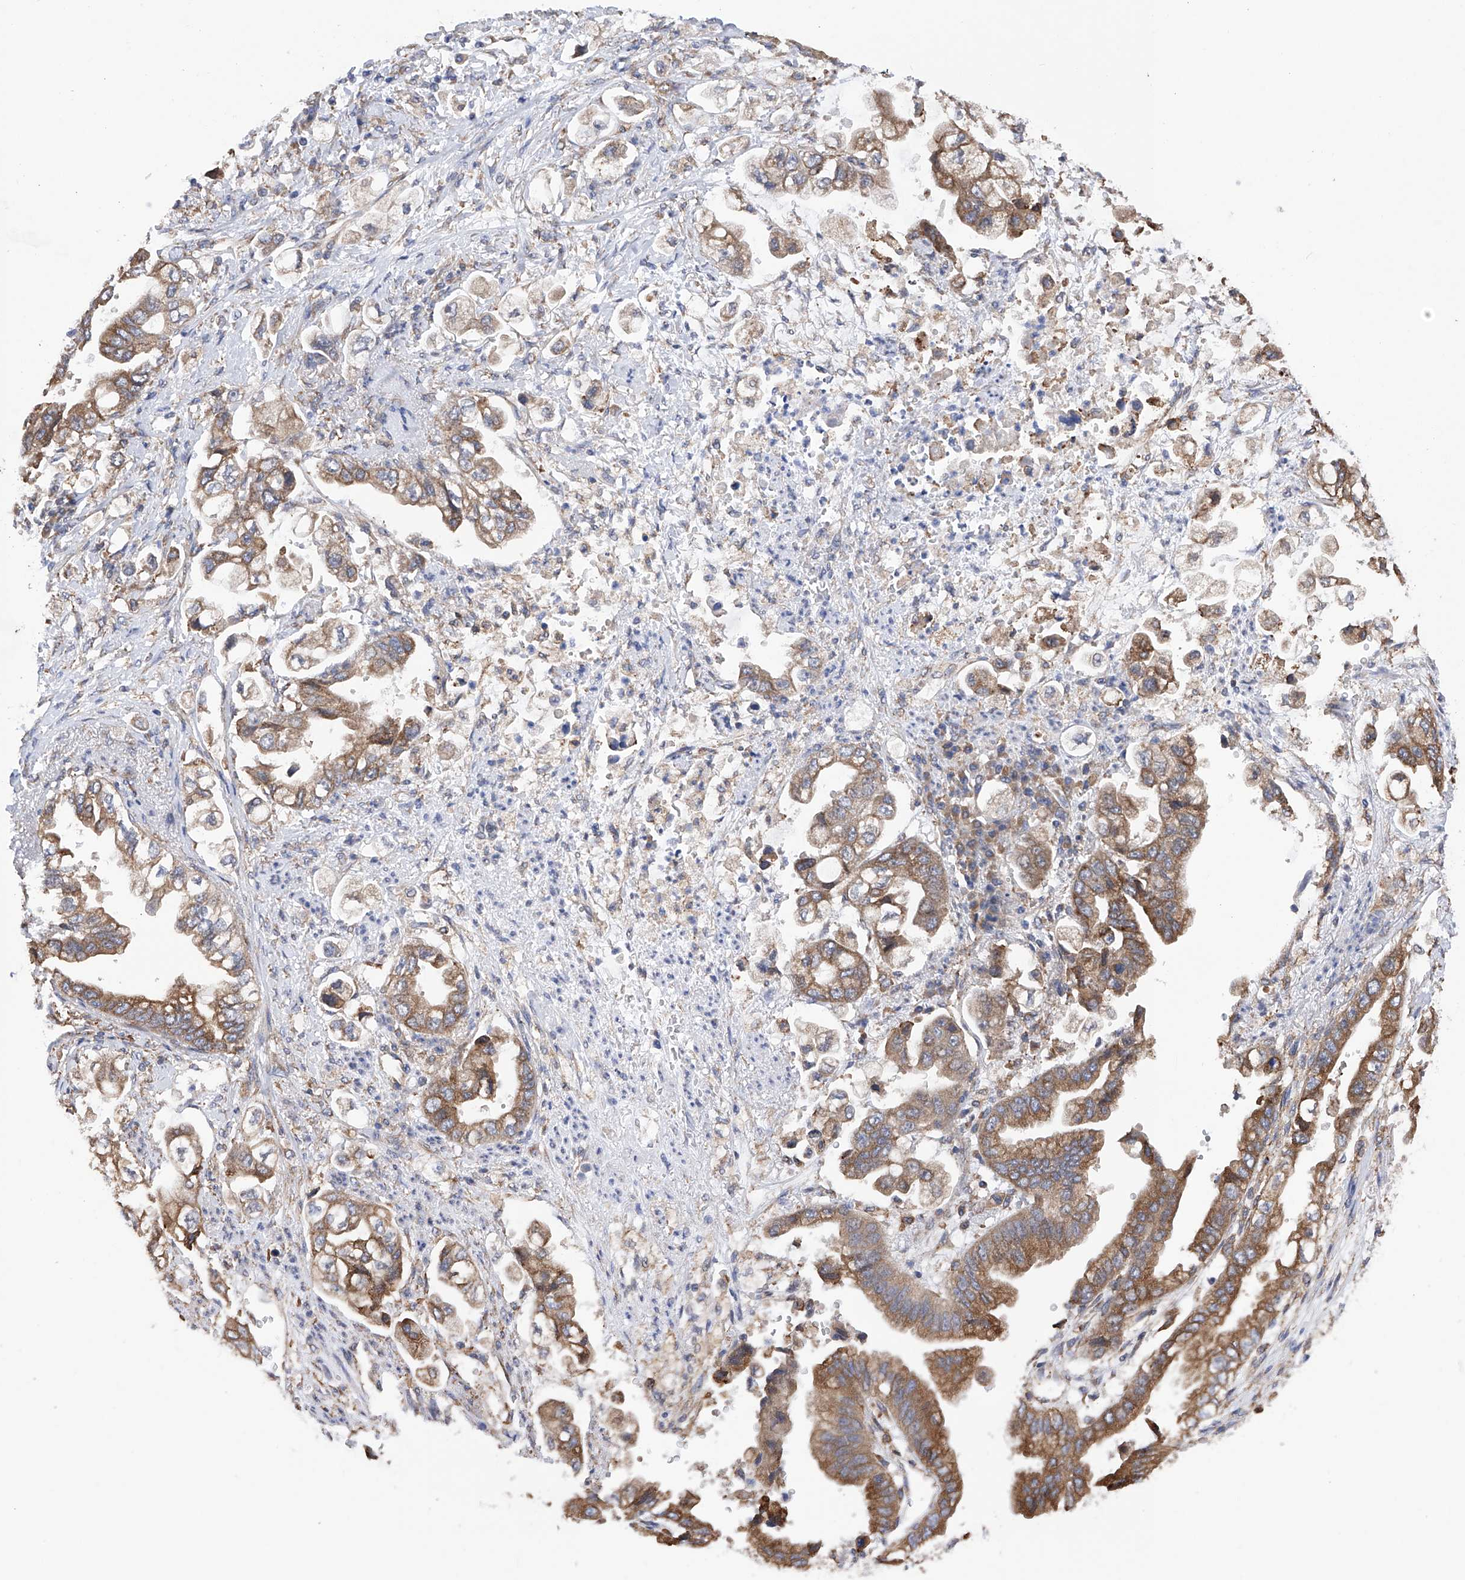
{"staining": {"intensity": "moderate", "quantity": ">75%", "location": "cytoplasmic/membranous"}, "tissue": "stomach cancer", "cell_type": "Tumor cells", "image_type": "cancer", "snomed": [{"axis": "morphology", "description": "Adenocarcinoma, NOS"}, {"axis": "topography", "description": "Stomach"}], "caption": "Protein expression by immunohistochemistry displays moderate cytoplasmic/membranous staining in approximately >75% of tumor cells in stomach cancer. (Brightfield microscopy of DAB IHC at high magnification).", "gene": "DNAH8", "patient": {"sex": "male", "age": 62}}